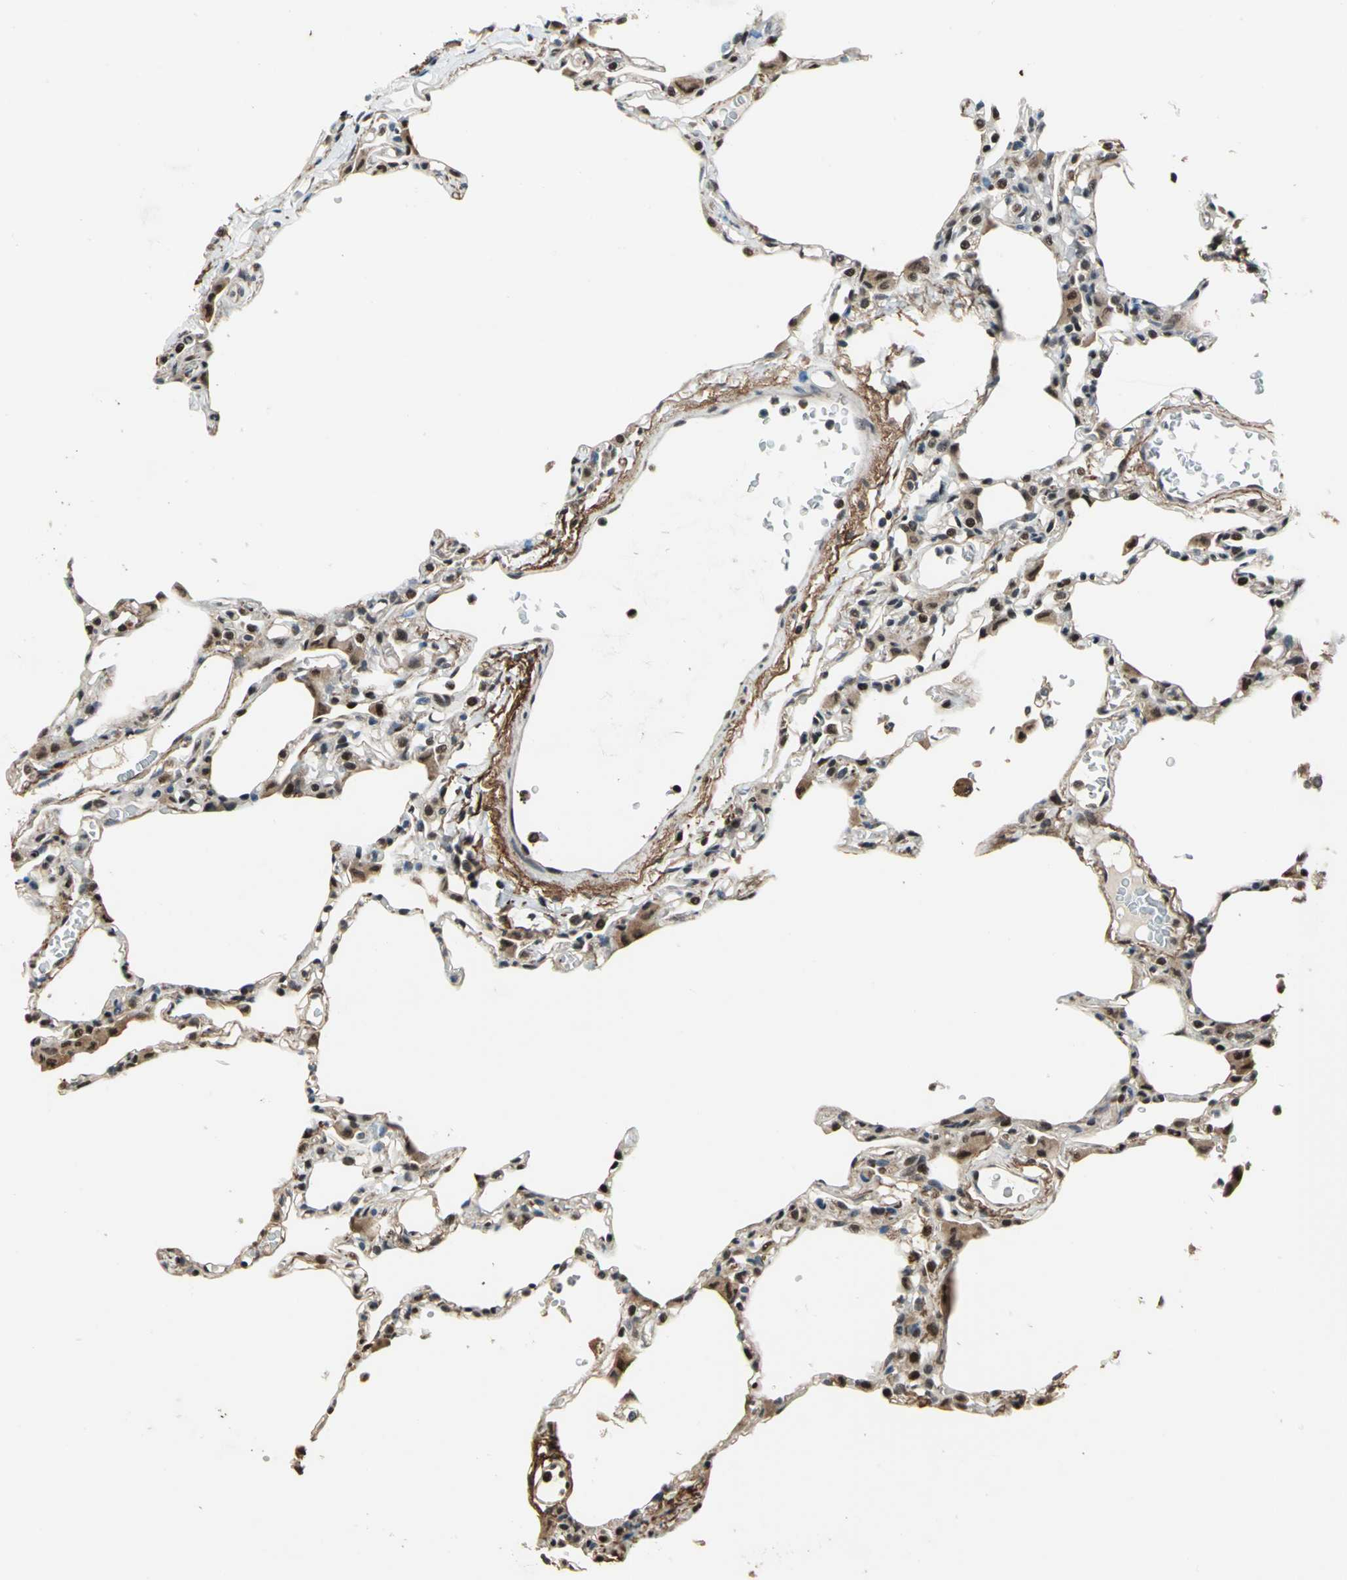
{"staining": {"intensity": "moderate", "quantity": ">75%", "location": "cytoplasmic/membranous,nuclear"}, "tissue": "lung", "cell_type": "Alveolar cells", "image_type": "normal", "snomed": [{"axis": "morphology", "description": "Normal tissue, NOS"}, {"axis": "topography", "description": "Lung"}], "caption": "High-power microscopy captured an immunohistochemistry (IHC) image of normal lung, revealing moderate cytoplasmic/membranous,nuclear staining in about >75% of alveolar cells. The staining is performed using DAB brown chromogen to label protein expression. The nuclei are counter-stained blue using hematoxylin.", "gene": "MIS18BP1", "patient": {"sex": "female", "age": 49}}